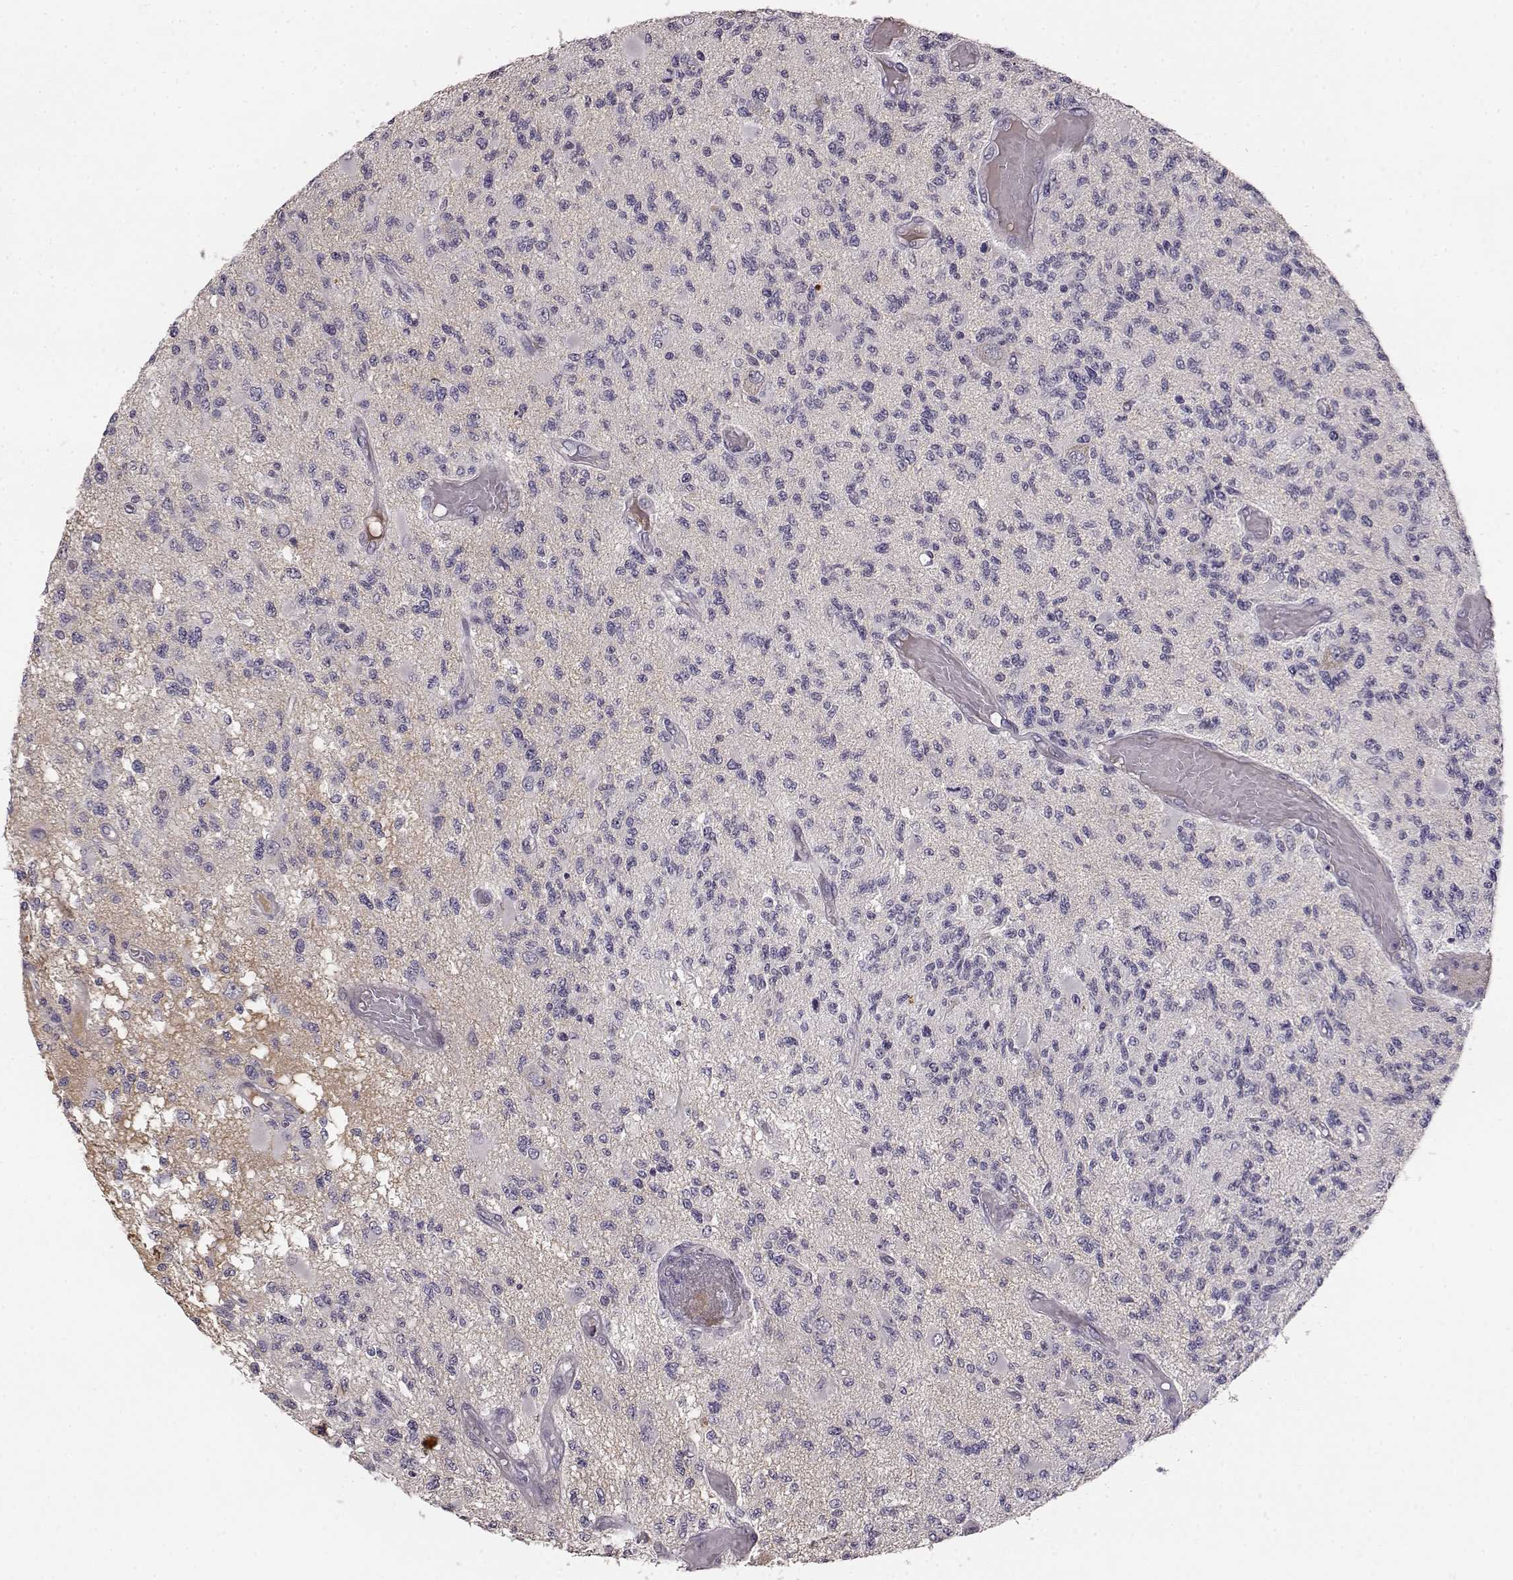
{"staining": {"intensity": "negative", "quantity": "none", "location": "none"}, "tissue": "glioma", "cell_type": "Tumor cells", "image_type": "cancer", "snomed": [{"axis": "morphology", "description": "Glioma, malignant, High grade"}, {"axis": "topography", "description": "Brain"}], "caption": "Tumor cells are negative for brown protein staining in glioma.", "gene": "YJEFN3", "patient": {"sex": "female", "age": 63}}